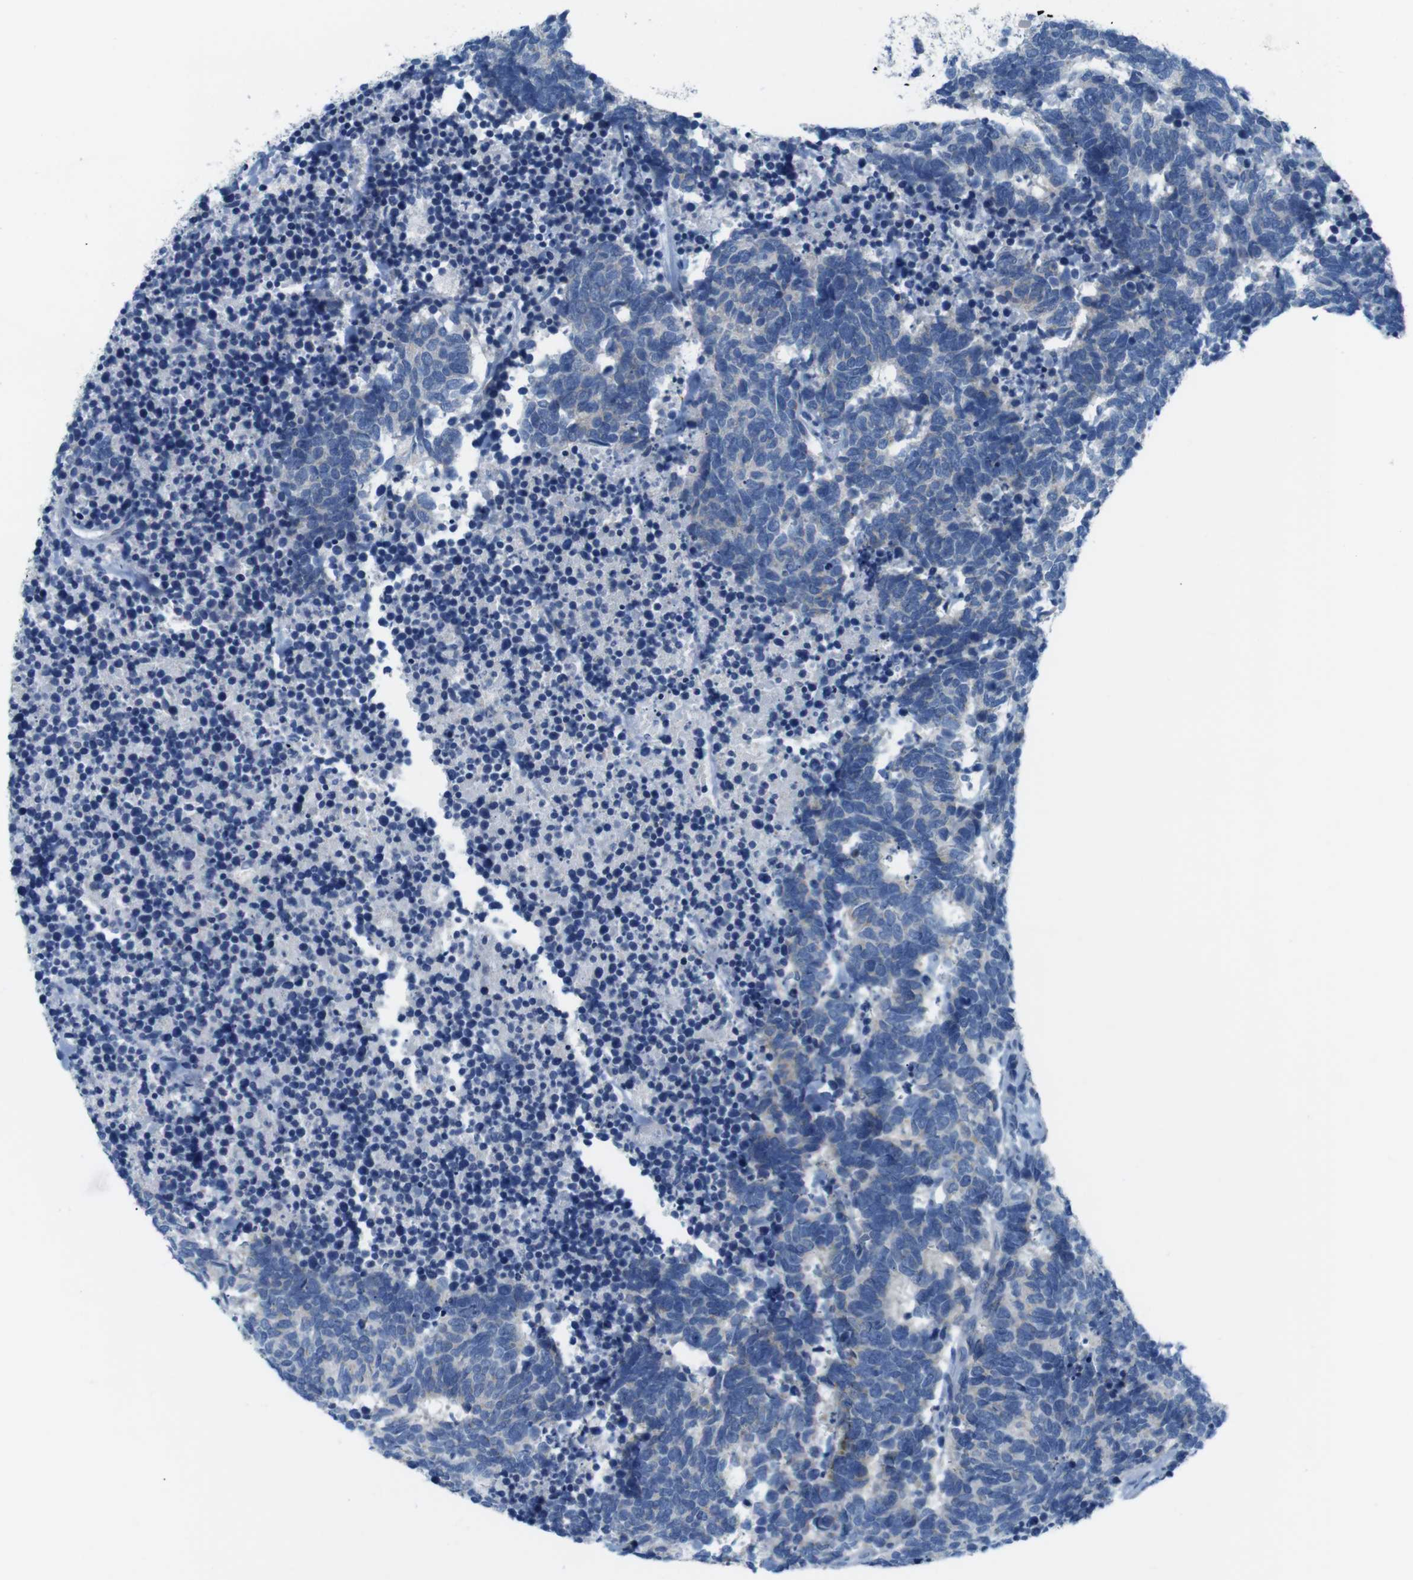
{"staining": {"intensity": "weak", "quantity": "<25%", "location": "cytoplasmic/membranous"}, "tissue": "carcinoid", "cell_type": "Tumor cells", "image_type": "cancer", "snomed": [{"axis": "morphology", "description": "Carcinoma, NOS"}, {"axis": "morphology", "description": "Carcinoid, malignant, NOS"}, {"axis": "topography", "description": "Urinary bladder"}], "caption": "A photomicrograph of human carcinoid is negative for staining in tumor cells.", "gene": "GOLGA2", "patient": {"sex": "male", "age": 57}}